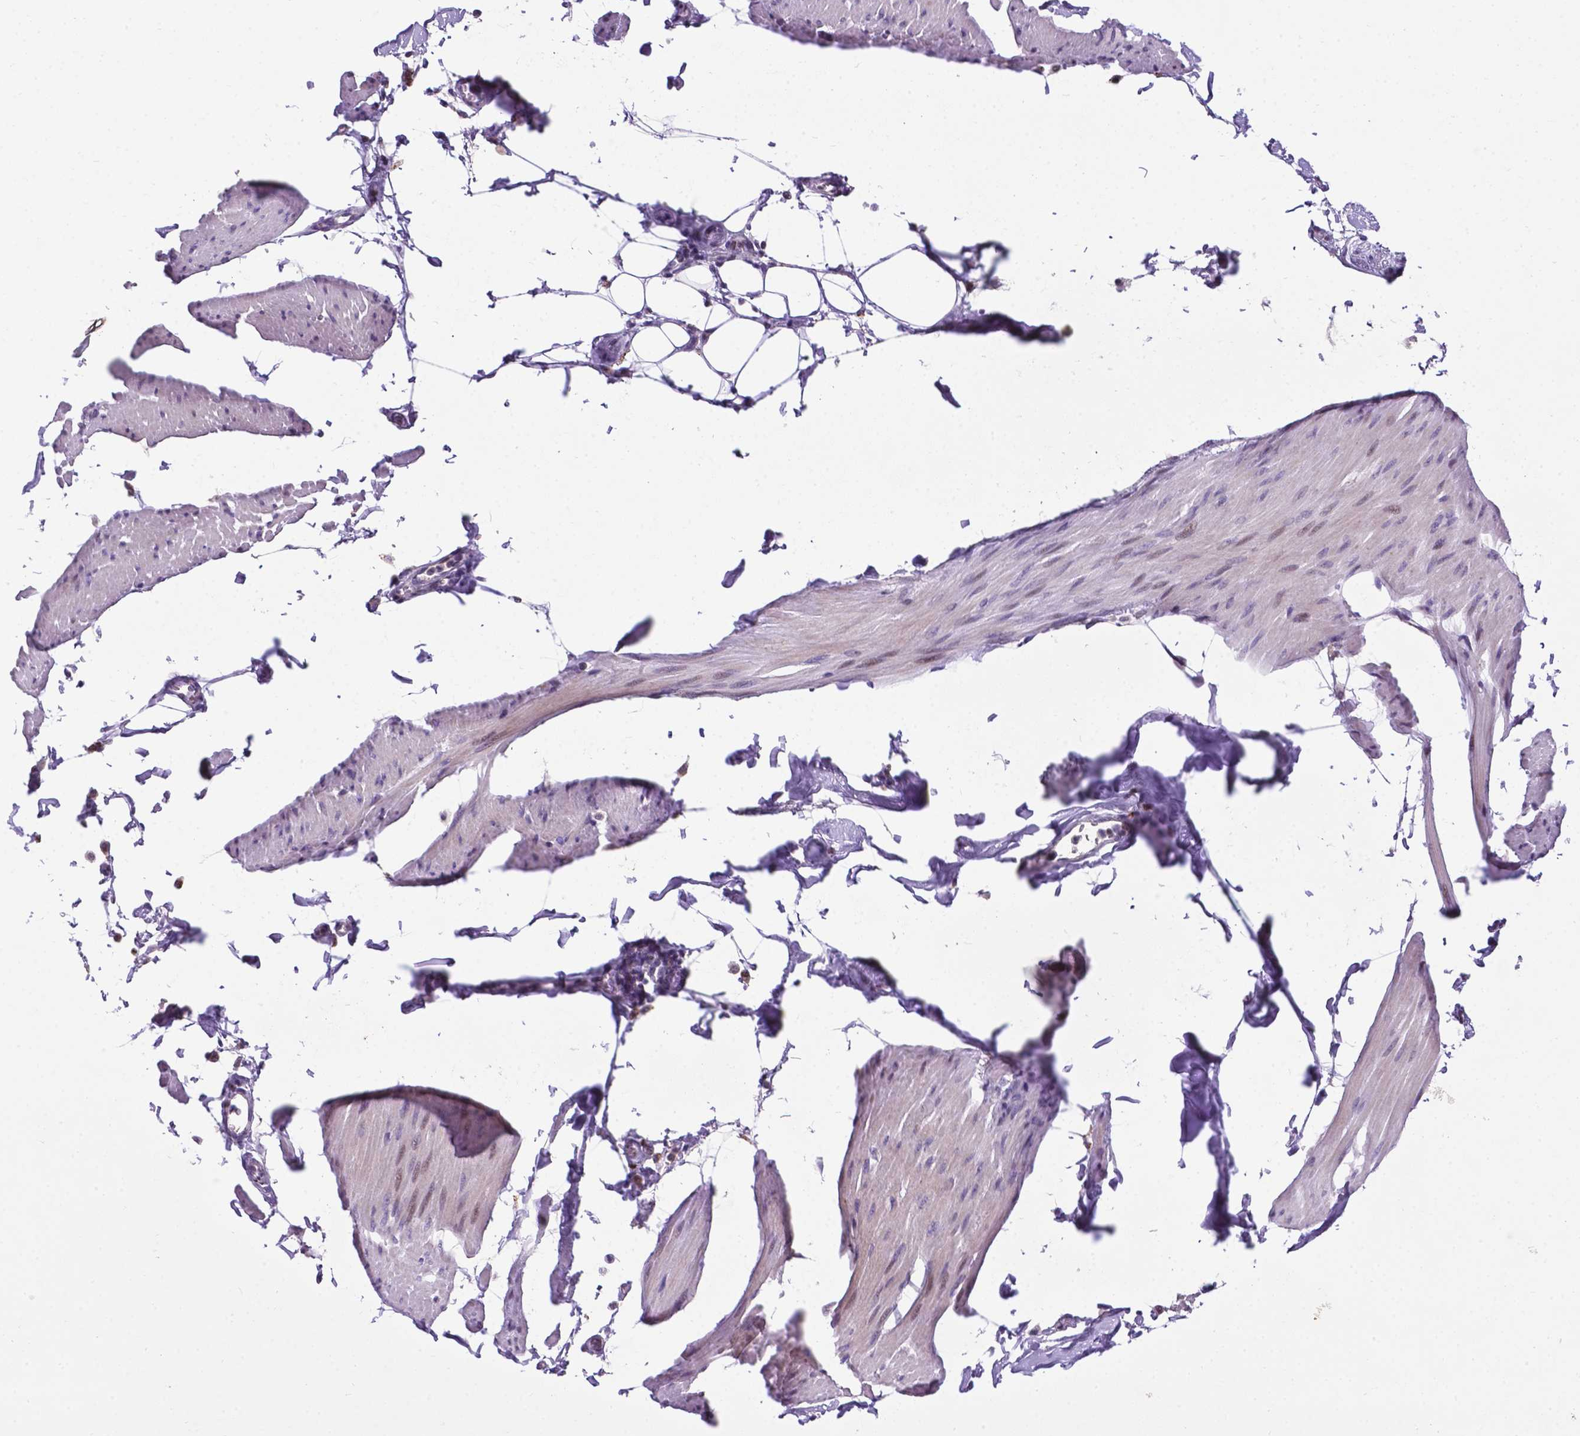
{"staining": {"intensity": "weak", "quantity": "<25%", "location": "nuclear"}, "tissue": "smooth muscle", "cell_type": "Smooth muscle cells", "image_type": "normal", "snomed": [{"axis": "morphology", "description": "Normal tissue, NOS"}, {"axis": "topography", "description": "Adipose tissue"}, {"axis": "topography", "description": "Smooth muscle"}, {"axis": "topography", "description": "Peripheral nerve tissue"}], "caption": "An IHC histopathology image of unremarkable smooth muscle is shown. There is no staining in smooth muscle cells of smooth muscle.", "gene": "SMAD2", "patient": {"sex": "male", "age": 83}}